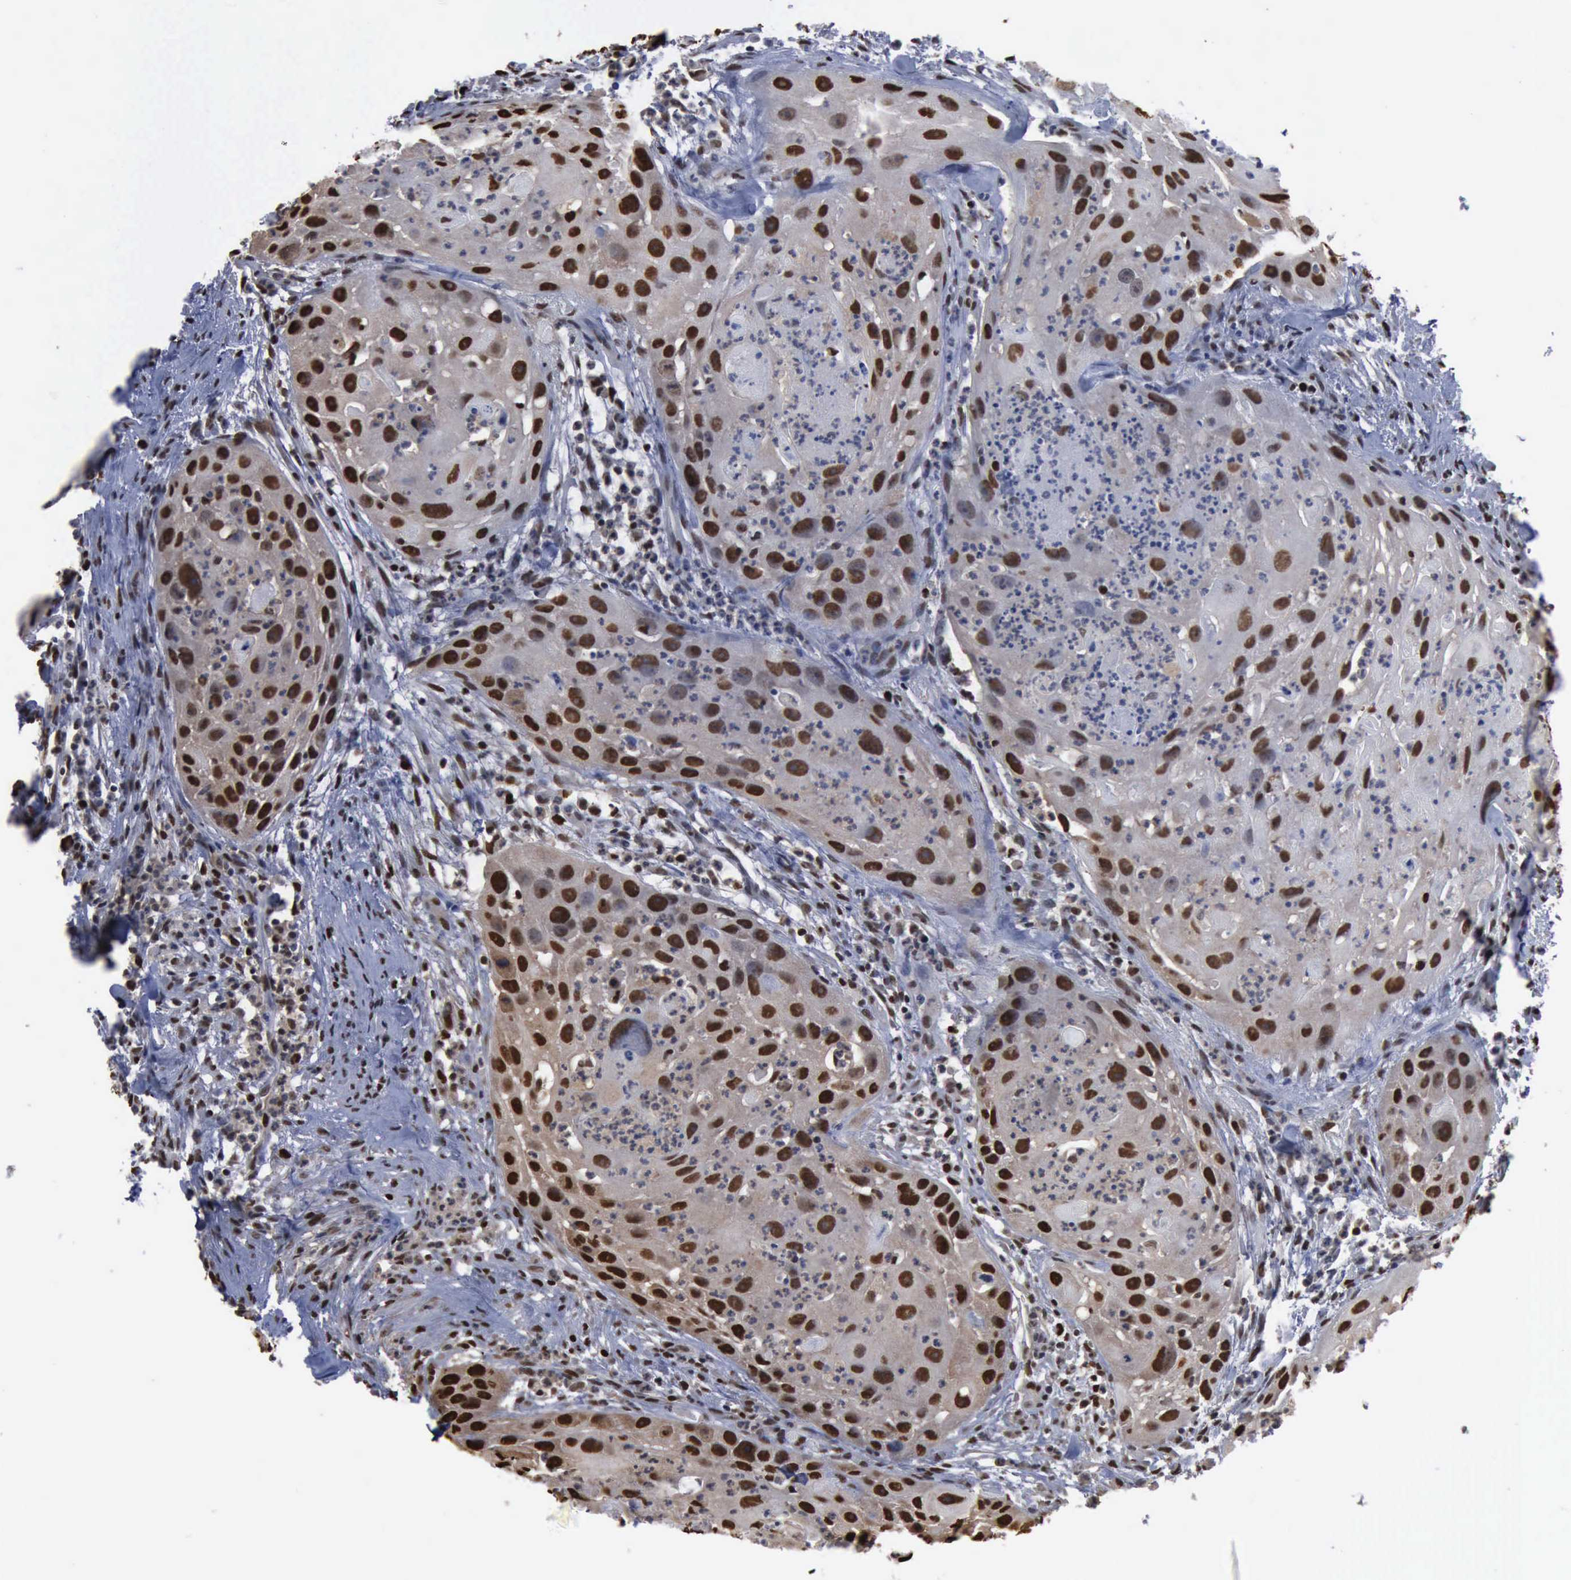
{"staining": {"intensity": "moderate", "quantity": ">75%", "location": "nuclear"}, "tissue": "head and neck cancer", "cell_type": "Tumor cells", "image_type": "cancer", "snomed": [{"axis": "morphology", "description": "Squamous cell carcinoma, NOS"}, {"axis": "topography", "description": "Head-Neck"}], "caption": "The immunohistochemical stain labels moderate nuclear staining in tumor cells of squamous cell carcinoma (head and neck) tissue. The staining was performed using DAB, with brown indicating positive protein expression. Nuclei are stained blue with hematoxylin.", "gene": "PCNA", "patient": {"sex": "male", "age": 64}}